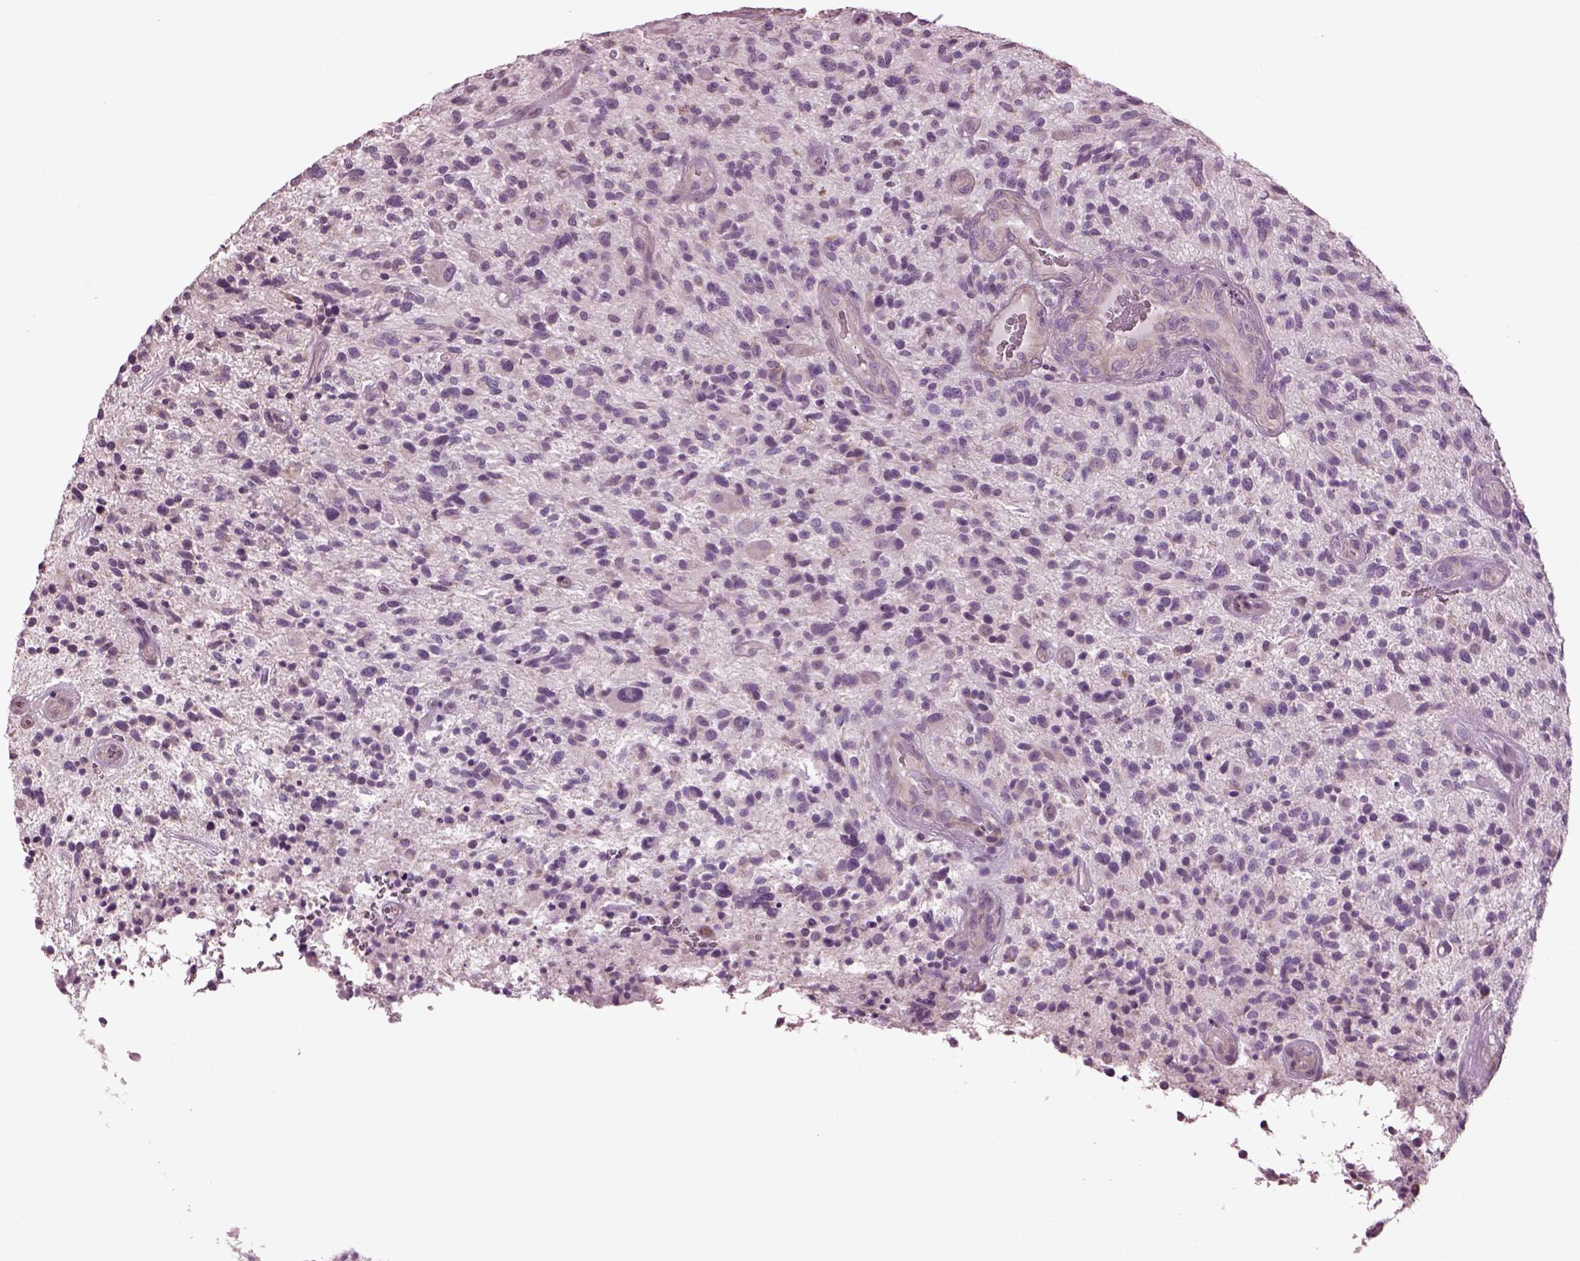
{"staining": {"intensity": "negative", "quantity": "none", "location": "none"}, "tissue": "glioma", "cell_type": "Tumor cells", "image_type": "cancer", "snomed": [{"axis": "morphology", "description": "Glioma, malignant, High grade"}, {"axis": "topography", "description": "Brain"}], "caption": "DAB immunohistochemical staining of malignant glioma (high-grade) exhibits no significant staining in tumor cells.", "gene": "SPATA7", "patient": {"sex": "male", "age": 47}}